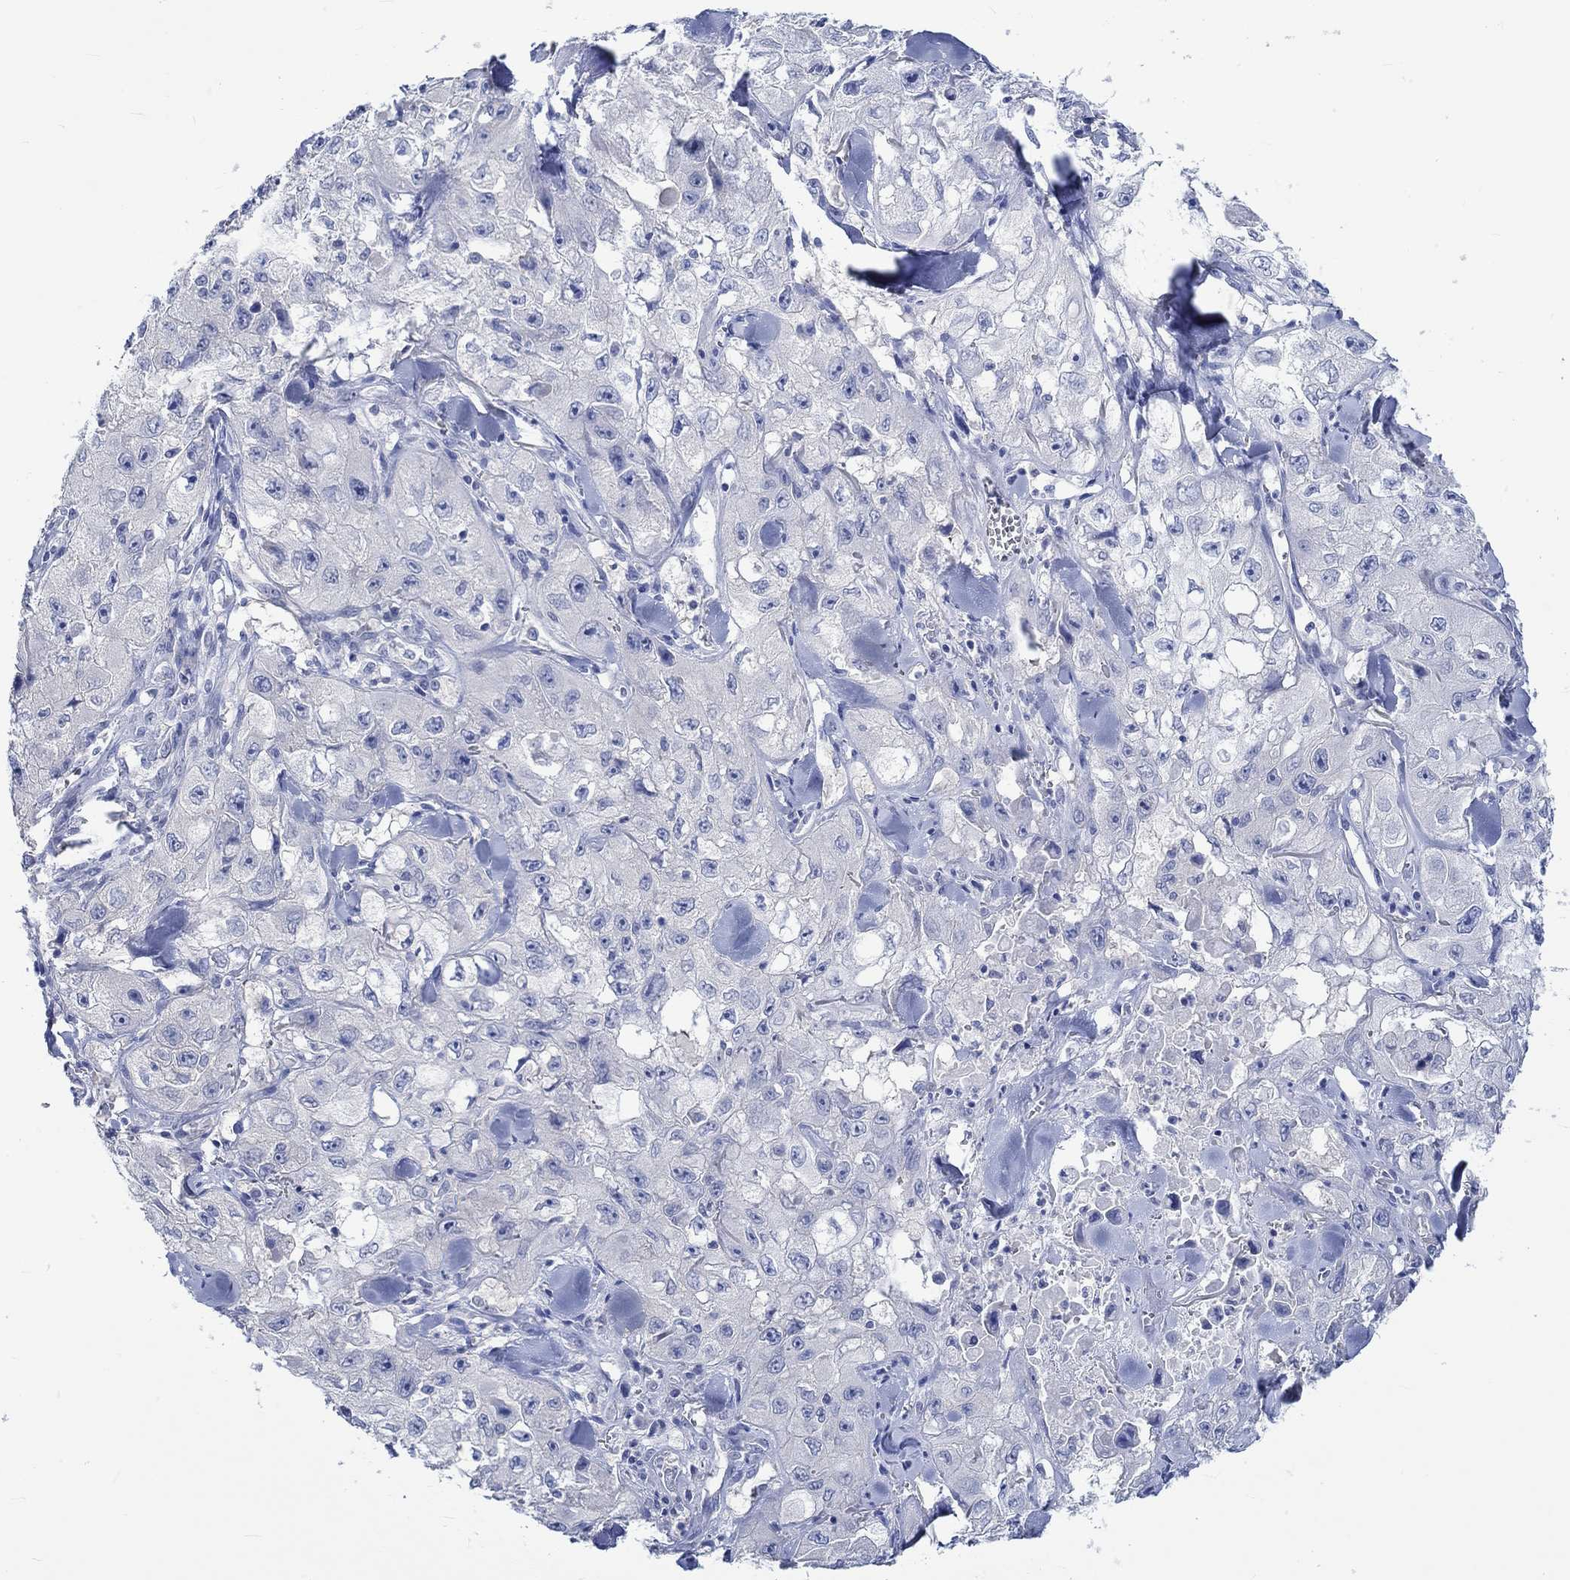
{"staining": {"intensity": "negative", "quantity": "none", "location": "none"}, "tissue": "skin cancer", "cell_type": "Tumor cells", "image_type": "cancer", "snomed": [{"axis": "morphology", "description": "Squamous cell carcinoma, NOS"}, {"axis": "topography", "description": "Skin"}, {"axis": "topography", "description": "Subcutis"}], "caption": "Tumor cells show no significant positivity in skin squamous cell carcinoma.", "gene": "KCNA1", "patient": {"sex": "male", "age": 73}}